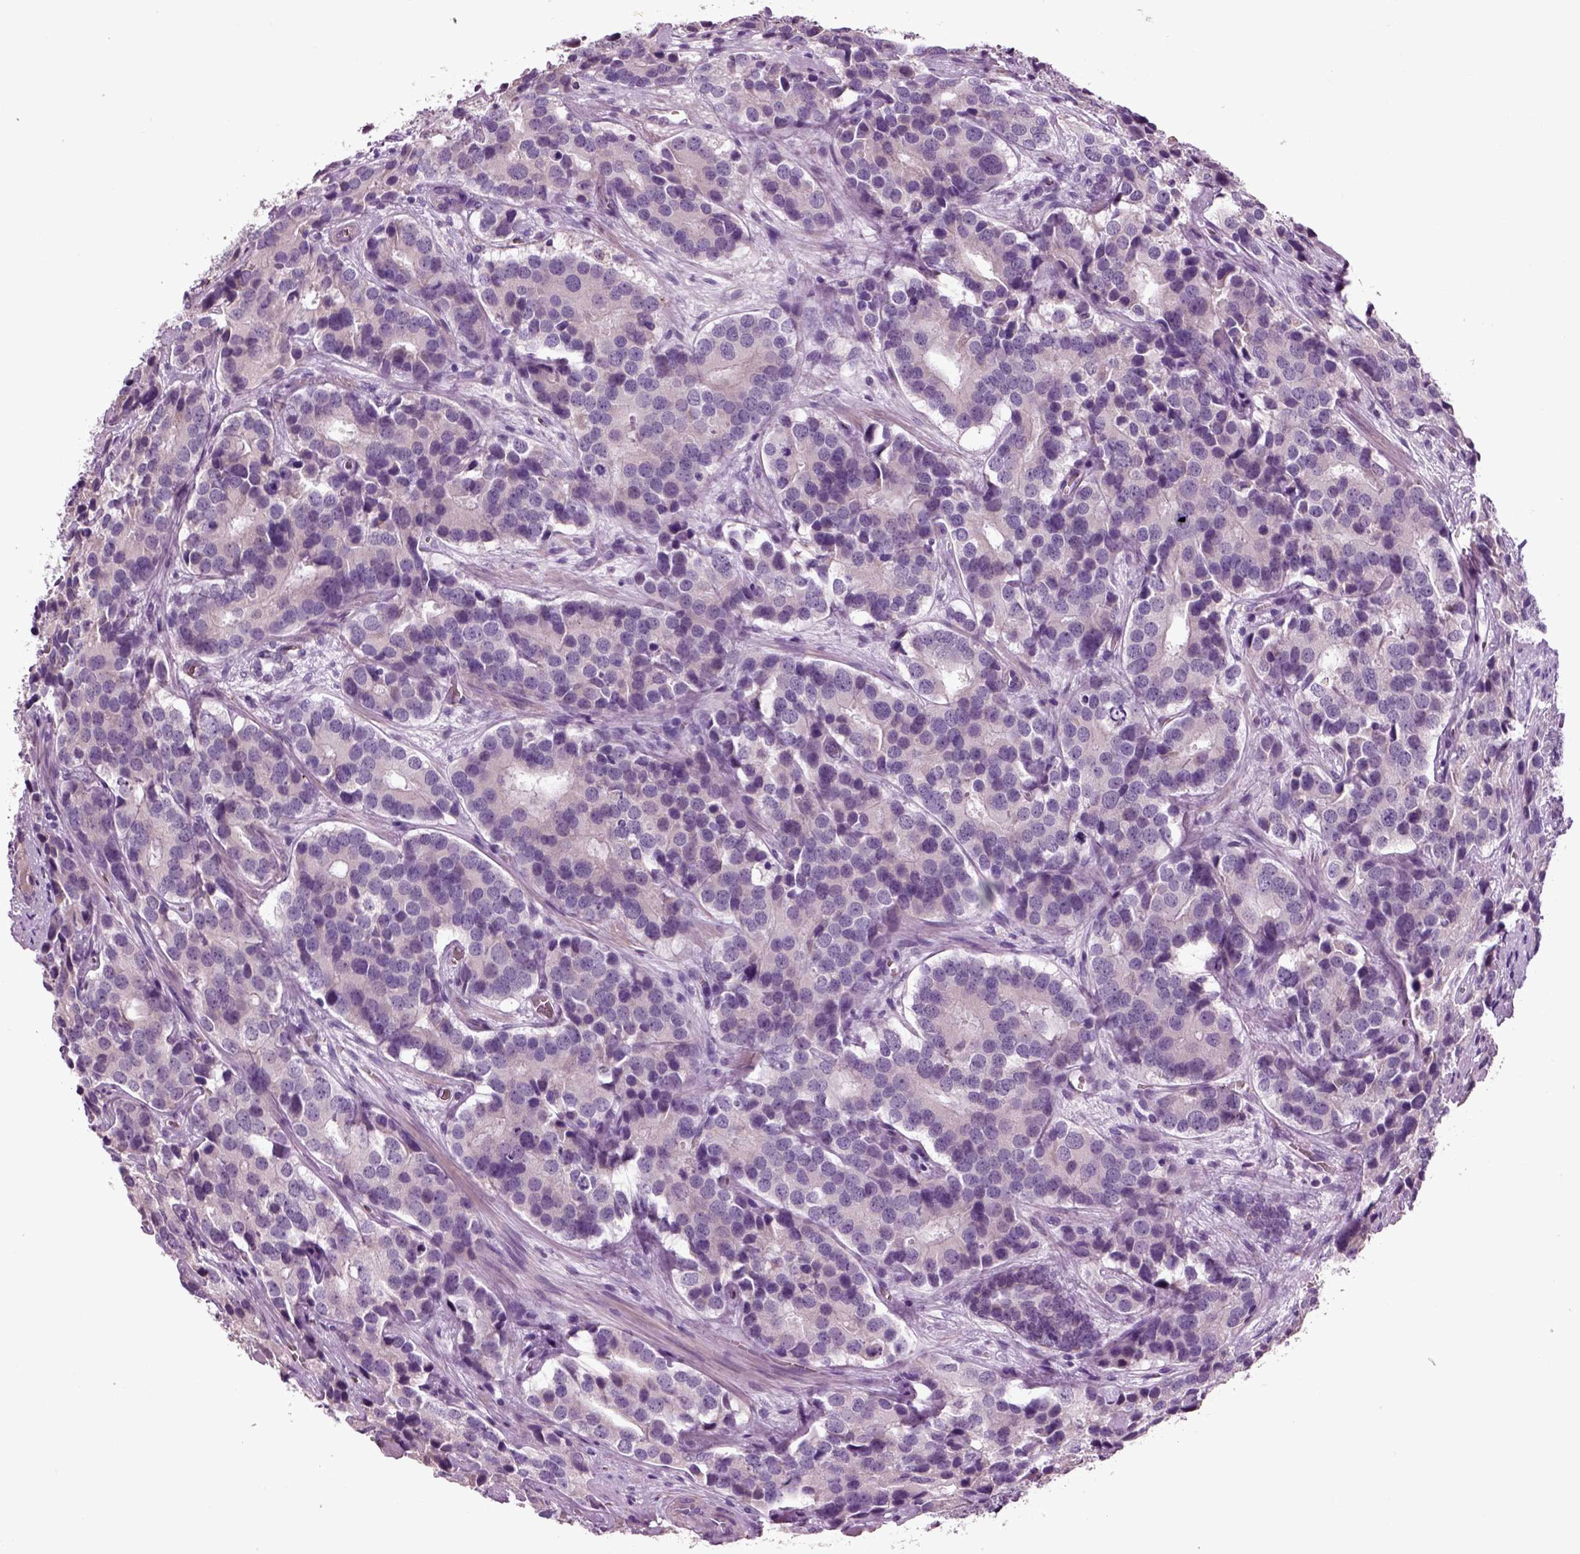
{"staining": {"intensity": "strong", "quantity": "<25%", "location": "cytoplasmic/membranous"}, "tissue": "prostate cancer", "cell_type": "Tumor cells", "image_type": "cancer", "snomed": [{"axis": "morphology", "description": "Adenocarcinoma, NOS"}, {"axis": "topography", "description": "Prostate and seminal vesicle, NOS"}], "caption": "Immunohistochemical staining of adenocarcinoma (prostate) demonstrates strong cytoplasmic/membranous protein expression in about <25% of tumor cells. (Brightfield microscopy of DAB IHC at high magnification).", "gene": "CHGB", "patient": {"sex": "male", "age": 63}}